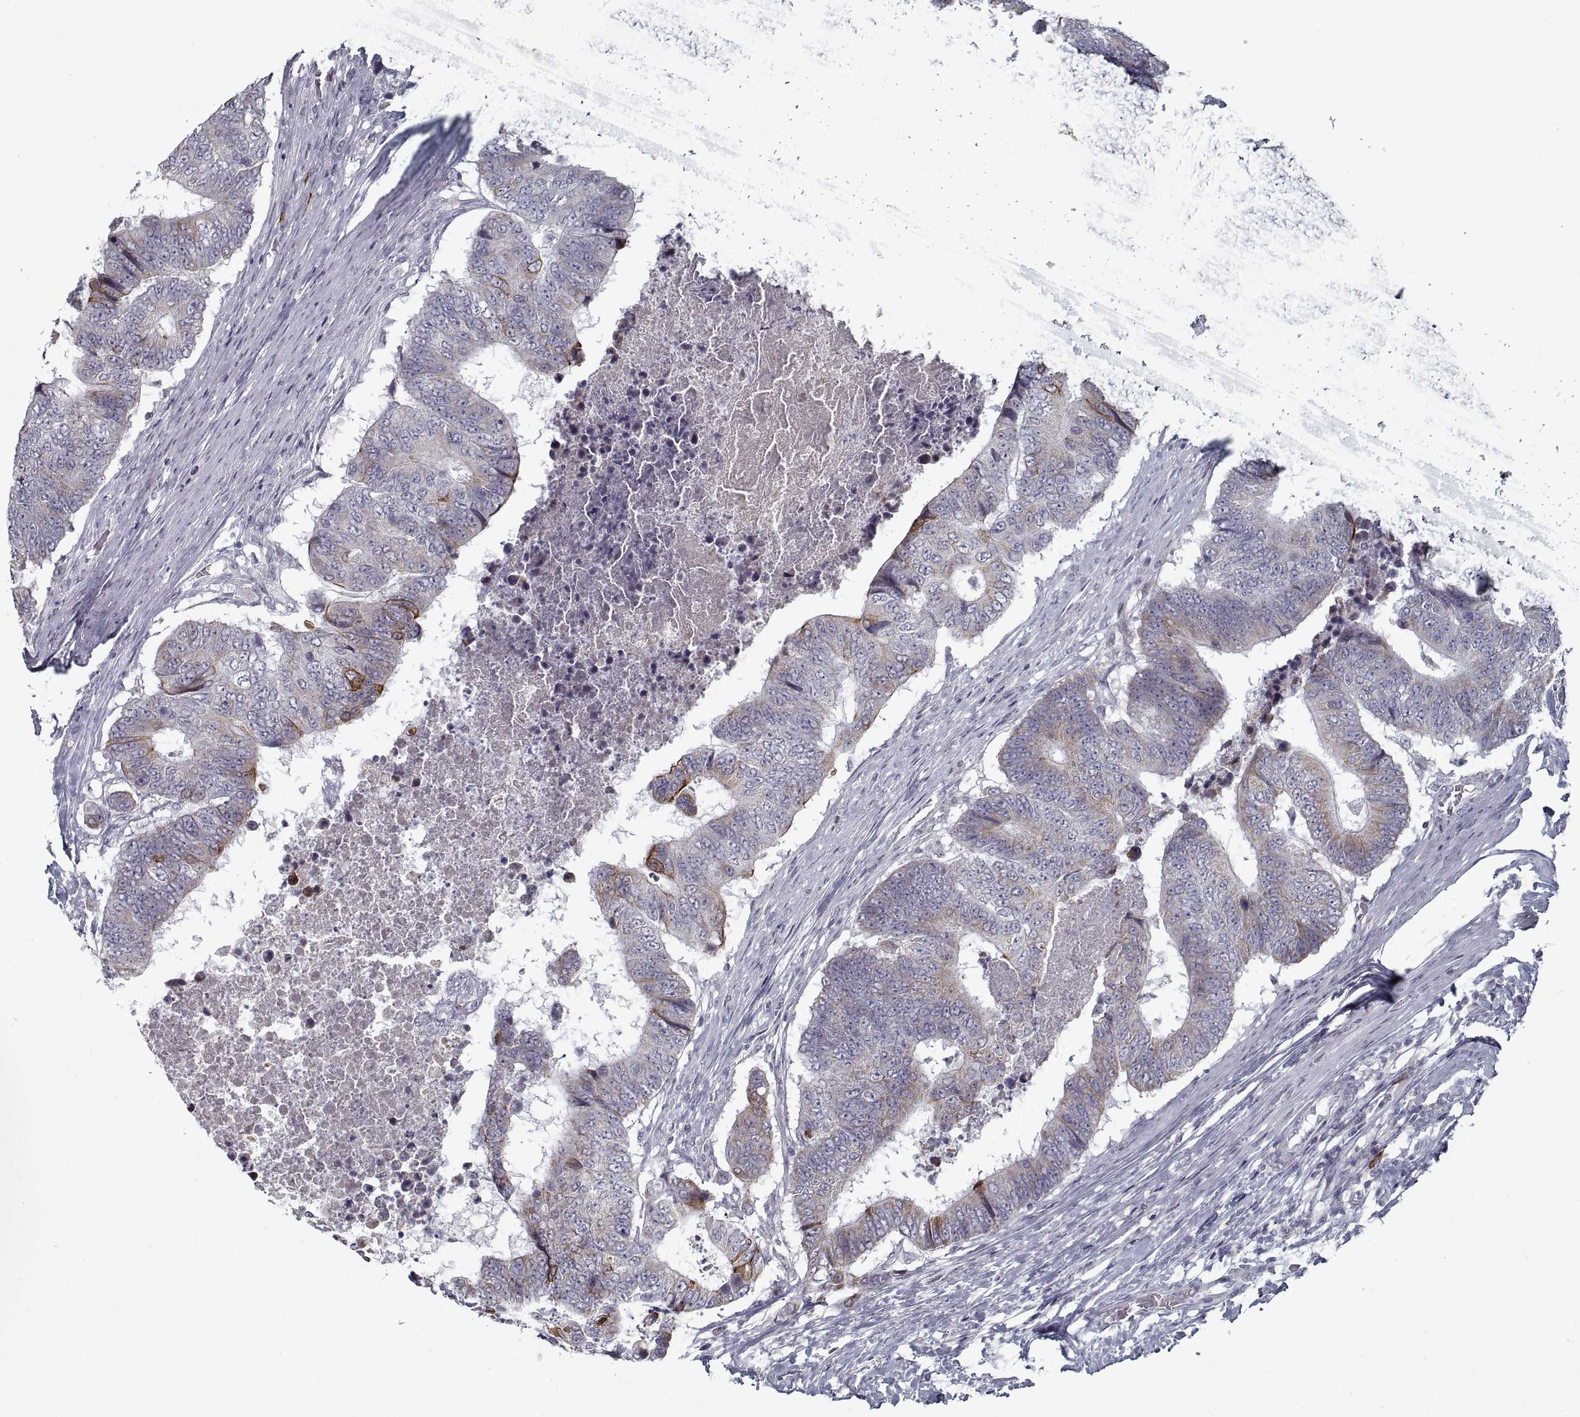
{"staining": {"intensity": "weak", "quantity": "<25%", "location": "cytoplasmic/membranous"}, "tissue": "colorectal cancer", "cell_type": "Tumor cells", "image_type": "cancer", "snomed": [{"axis": "morphology", "description": "Adenocarcinoma, NOS"}, {"axis": "topography", "description": "Colon"}], "caption": "A high-resolution micrograph shows IHC staining of colorectal adenocarcinoma, which shows no significant positivity in tumor cells.", "gene": "GAD2", "patient": {"sex": "female", "age": 48}}